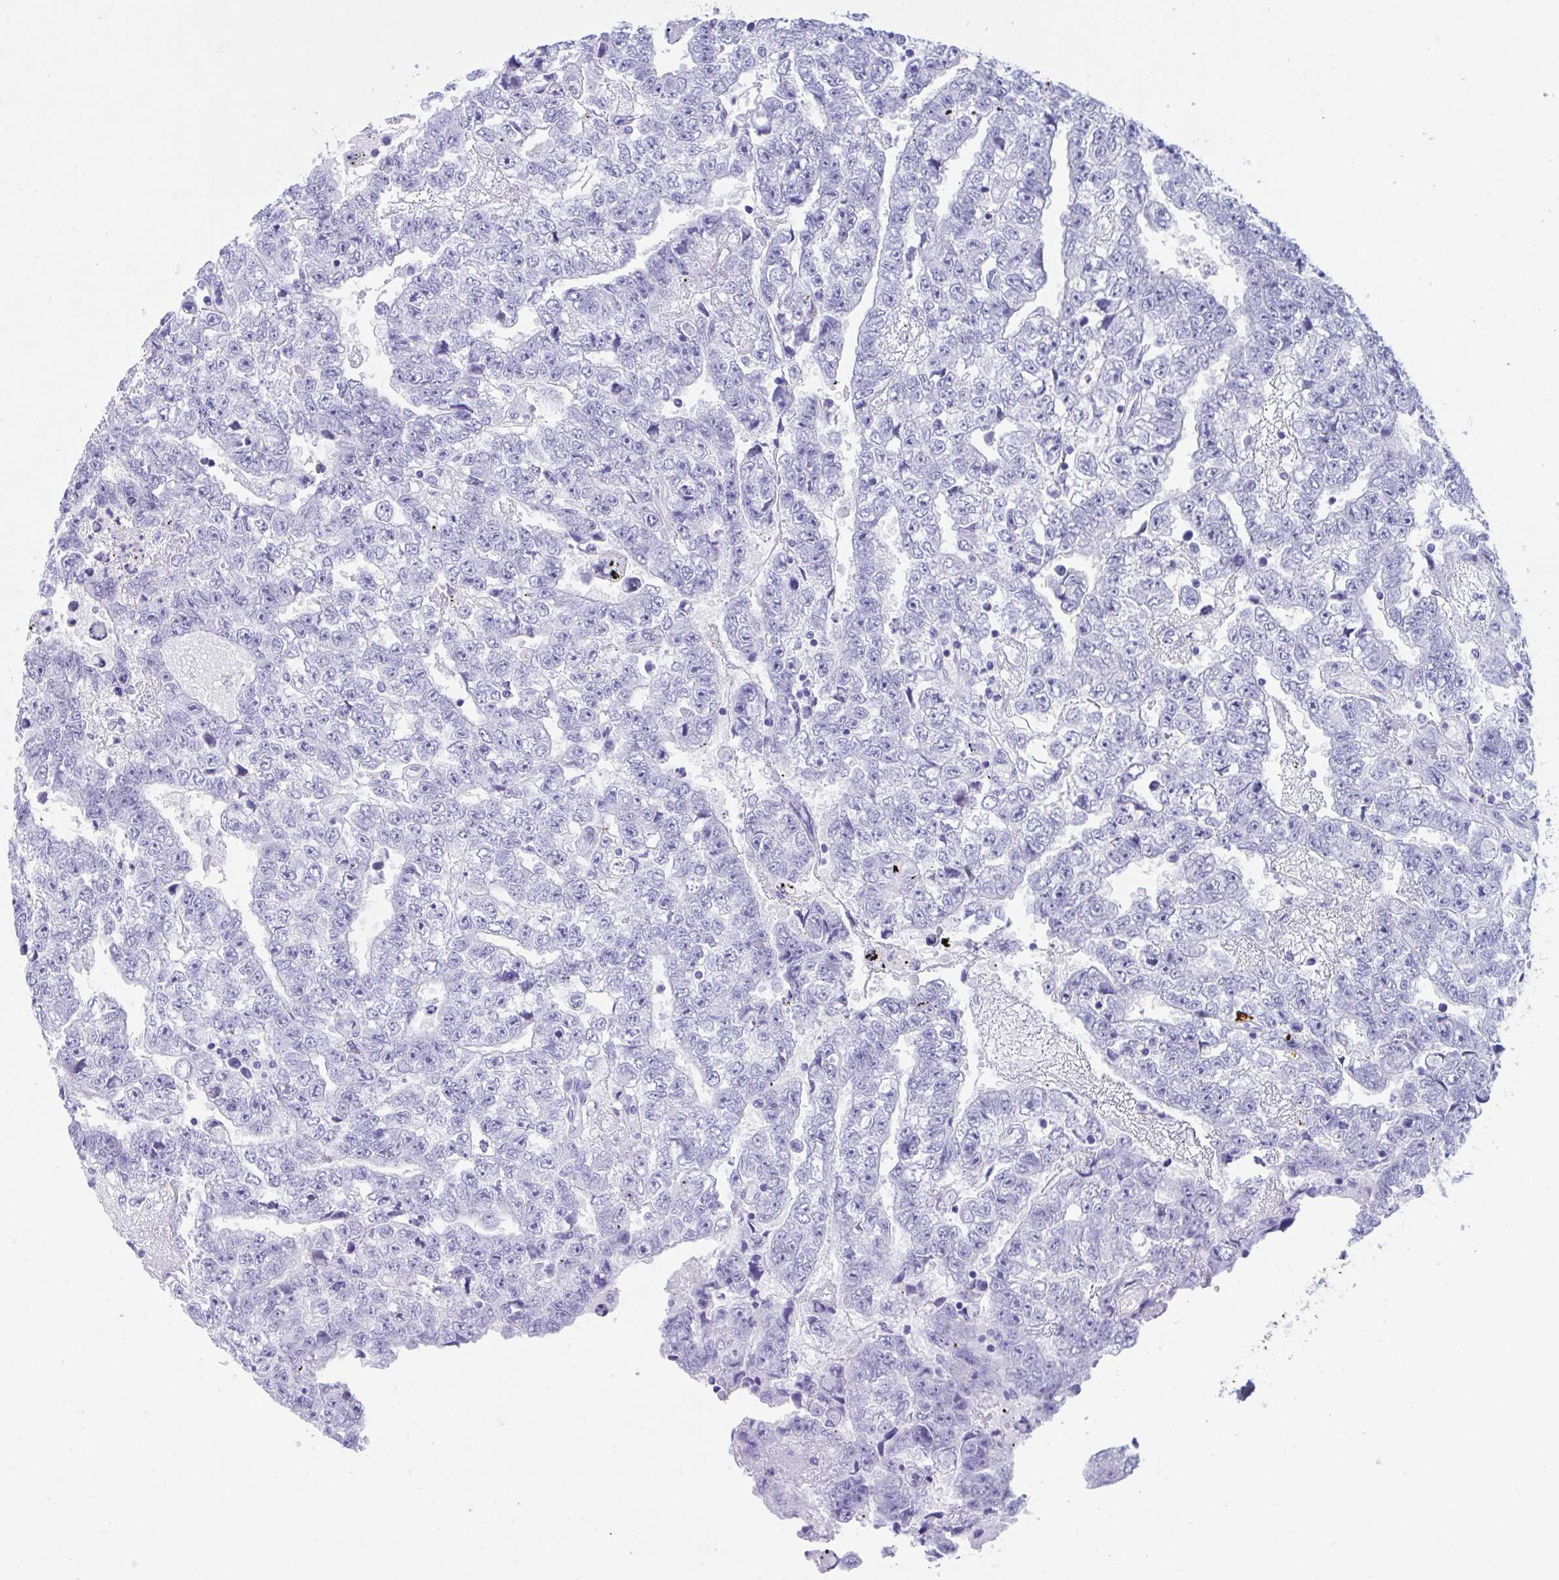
{"staining": {"intensity": "negative", "quantity": "none", "location": "none"}, "tissue": "testis cancer", "cell_type": "Tumor cells", "image_type": "cancer", "snomed": [{"axis": "morphology", "description": "Carcinoma, Embryonal, NOS"}, {"axis": "topography", "description": "Testis"}], "caption": "This is an immunohistochemistry photomicrograph of human testis cancer (embryonal carcinoma). There is no expression in tumor cells.", "gene": "TTC30B", "patient": {"sex": "male", "age": 25}}